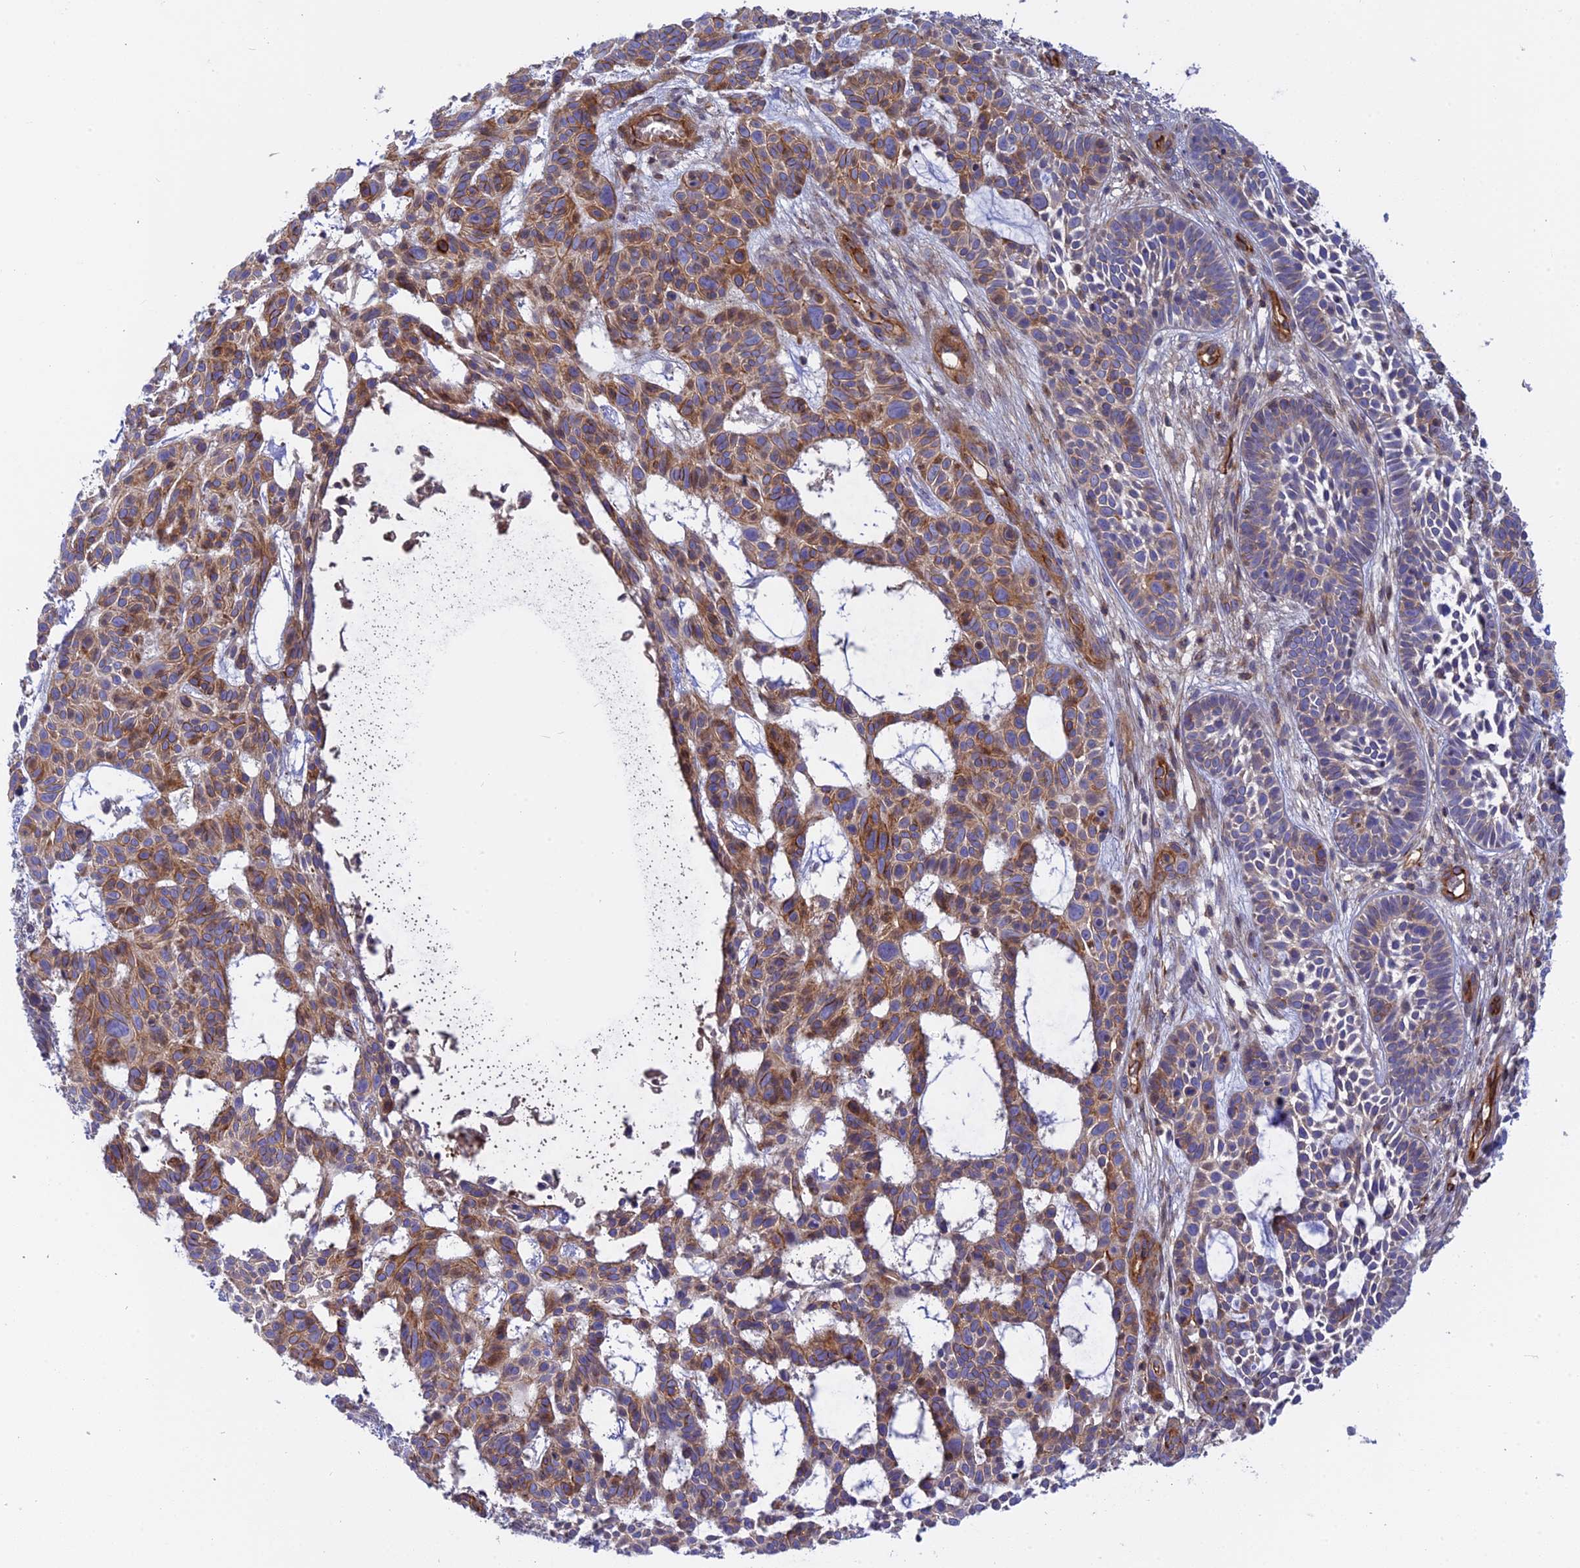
{"staining": {"intensity": "moderate", "quantity": "25%-75%", "location": "cytoplasmic/membranous"}, "tissue": "skin cancer", "cell_type": "Tumor cells", "image_type": "cancer", "snomed": [{"axis": "morphology", "description": "Basal cell carcinoma"}, {"axis": "topography", "description": "Skin"}], "caption": "Protein staining exhibits moderate cytoplasmic/membranous staining in approximately 25%-75% of tumor cells in skin cancer.", "gene": "CNBD2", "patient": {"sex": "male", "age": 89}}